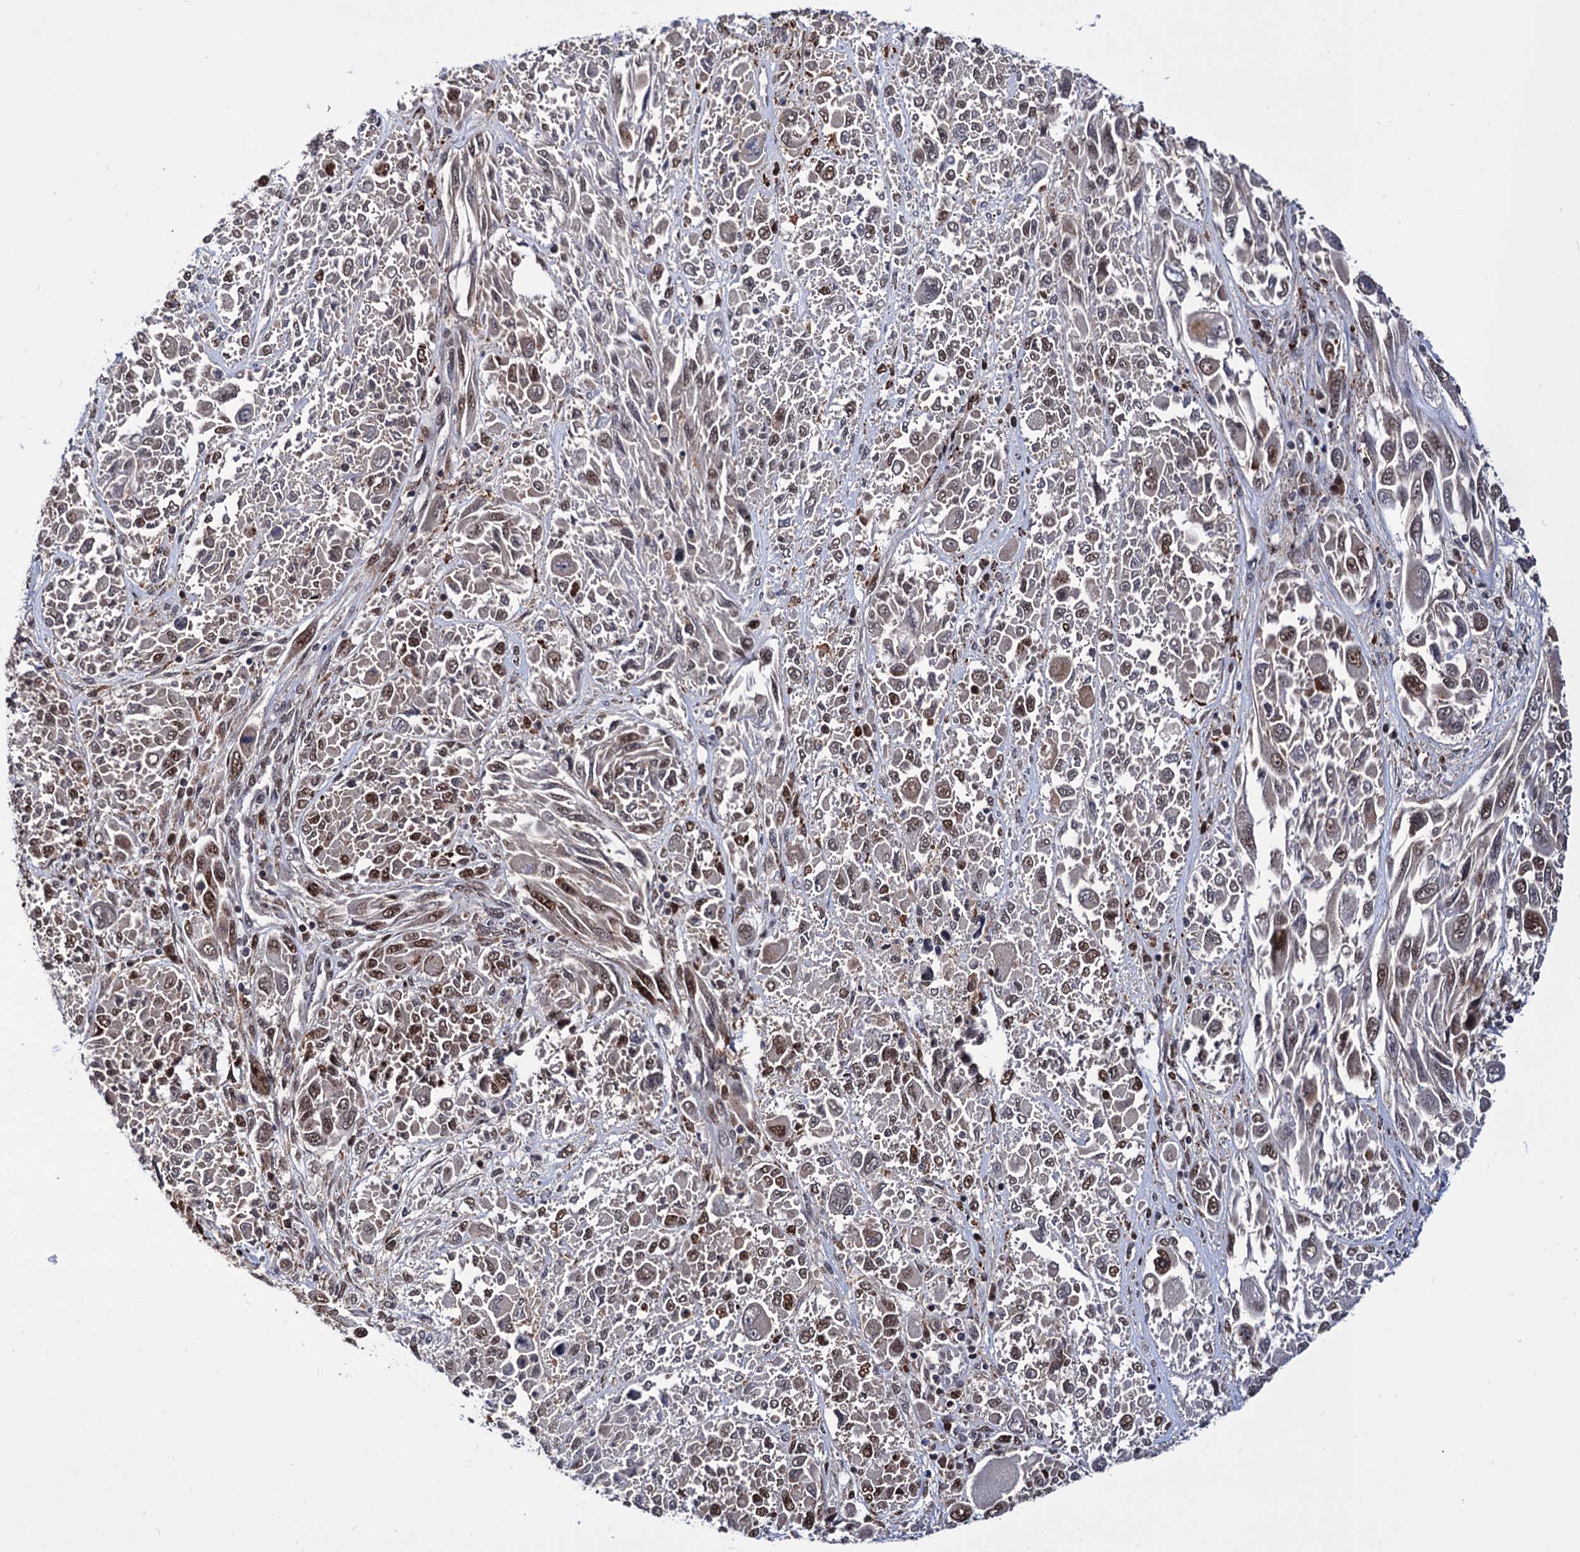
{"staining": {"intensity": "moderate", "quantity": "25%-75%", "location": "nuclear"}, "tissue": "melanoma", "cell_type": "Tumor cells", "image_type": "cancer", "snomed": [{"axis": "morphology", "description": "Malignant melanoma, NOS"}, {"axis": "topography", "description": "Skin"}], "caption": "There is medium levels of moderate nuclear staining in tumor cells of melanoma, as demonstrated by immunohistochemical staining (brown color).", "gene": "RNASEH2B", "patient": {"sex": "female", "age": 91}}